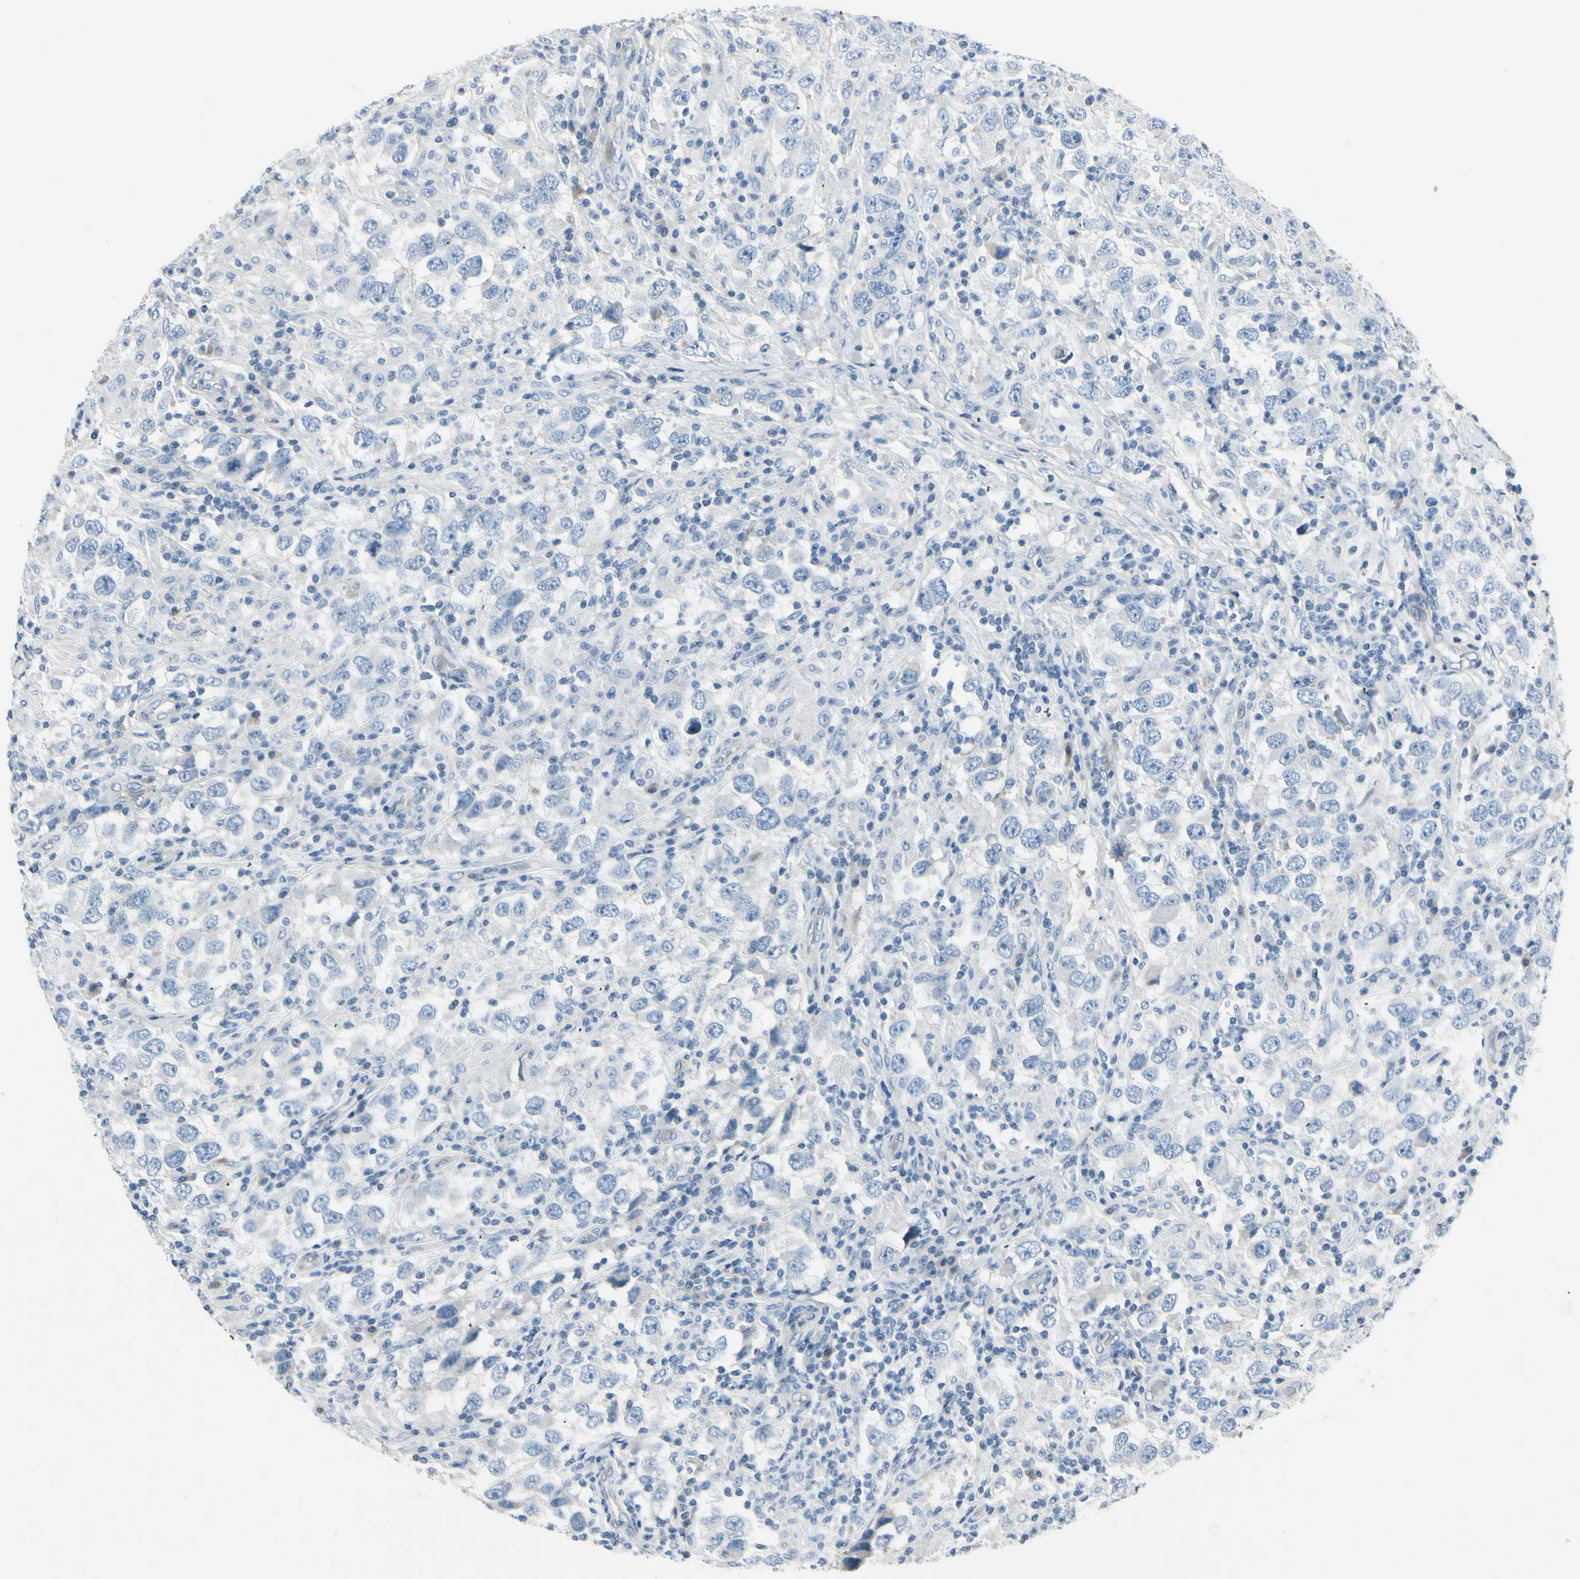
{"staining": {"intensity": "negative", "quantity": "none", "location": "none"}, "tissue": "testis cancer", "cell_type": "Tumor cells", "image_type": "cancer", "snomed": [{"axis": "morphology", "description": "Carcinoma, Embryonal, NOS"}, {"axis": "topography", "description": "Testis"}], "caption": "The micrograph exhibits no staining of tumor cells in testis embryonal carcinoma.", "gene": "ITGA3", "patient": {"sex": "male", "age": 21}}